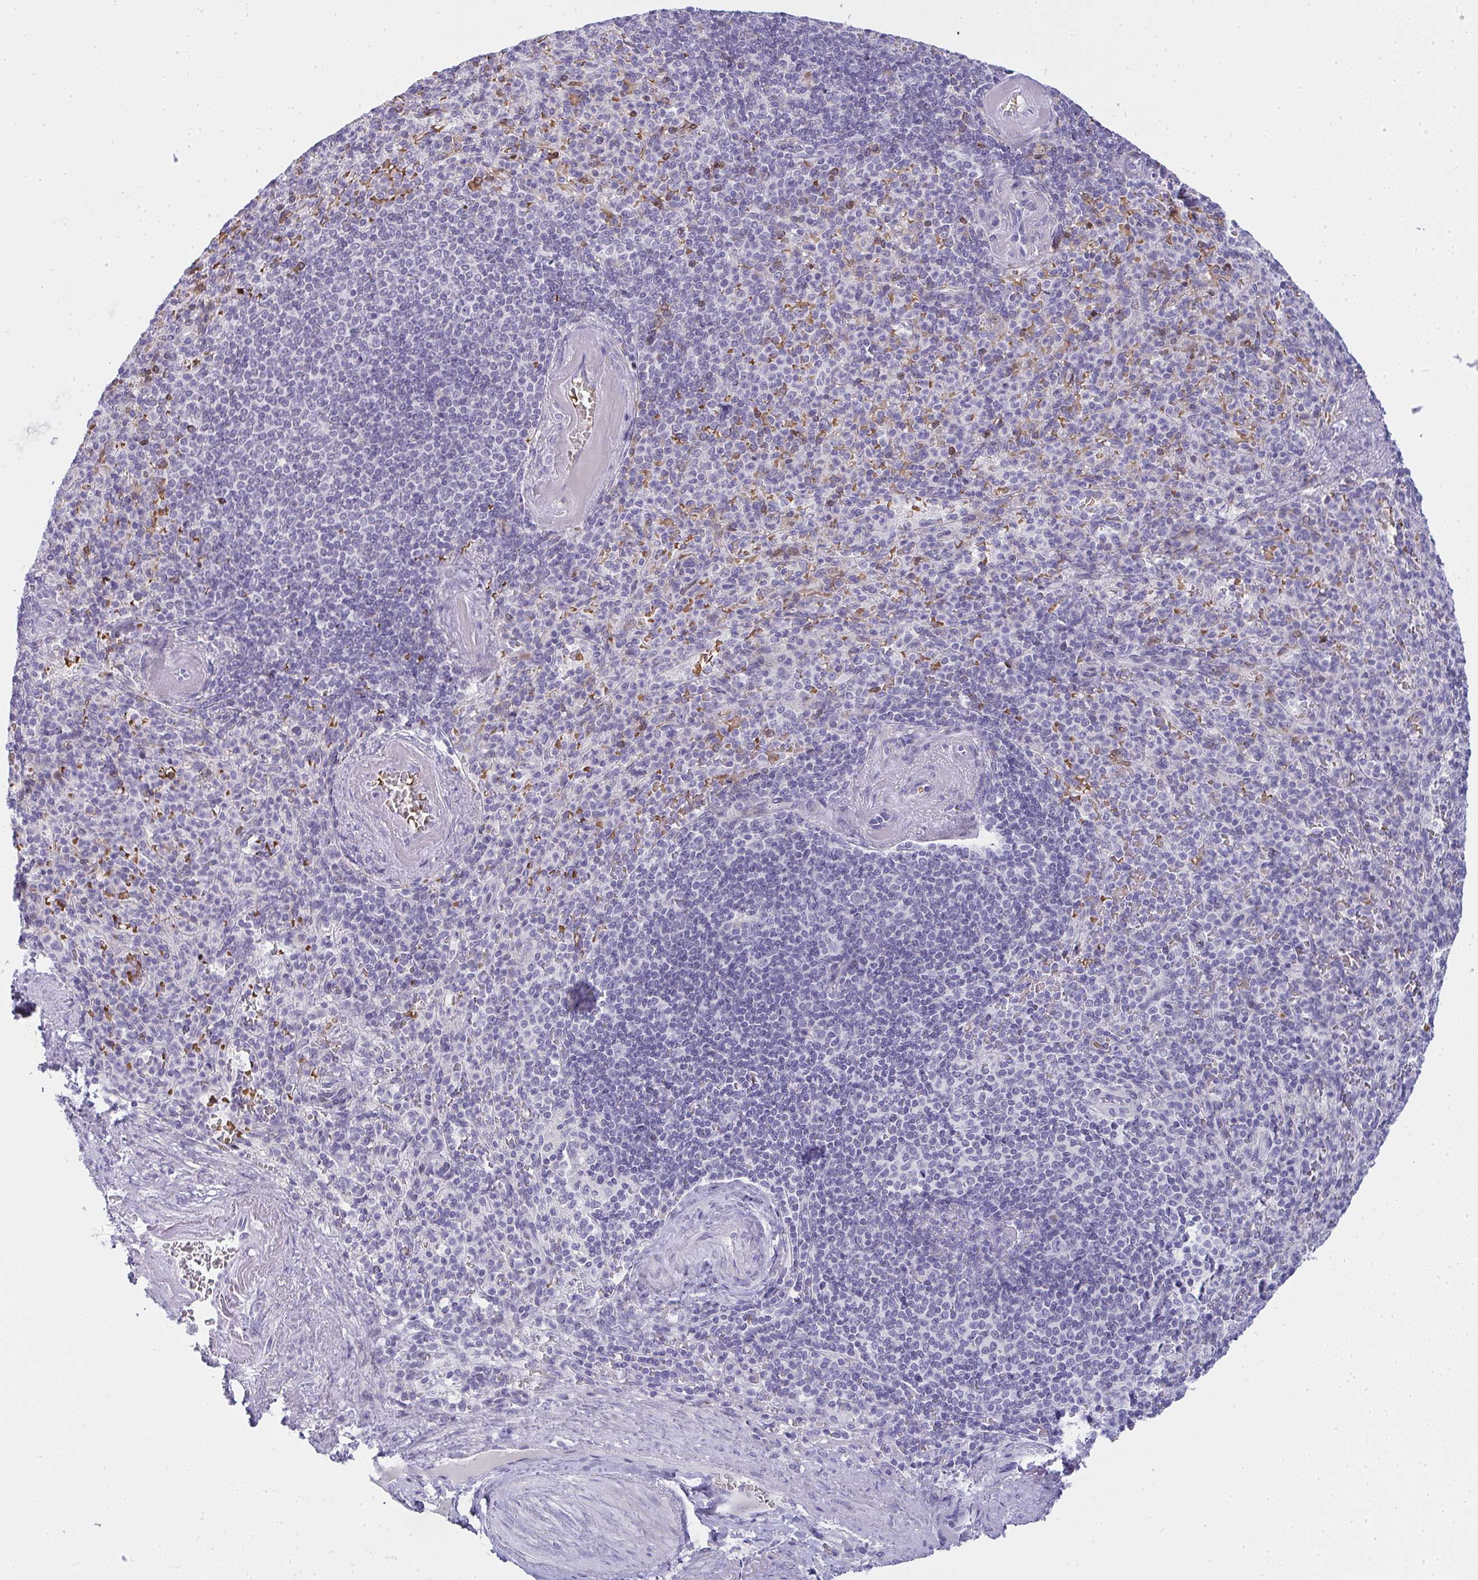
{"staining": {"intensity": "negative", "quantity": "none", "location": "none"}, "tissue": "spleen", "cell_type": "Cells in red pulp", "image_type": "normal", "snomed": [{"axis": "morphology", "description": "Normal tissue, NOS"}, {"axis": "topography", "description": "Spleen"}], "caption": "Micrograph shows no protein staining in cells in red pulp of normal spleen.", "gene": "ZNF182", "patient": {"sex": "female", "age": 74}}